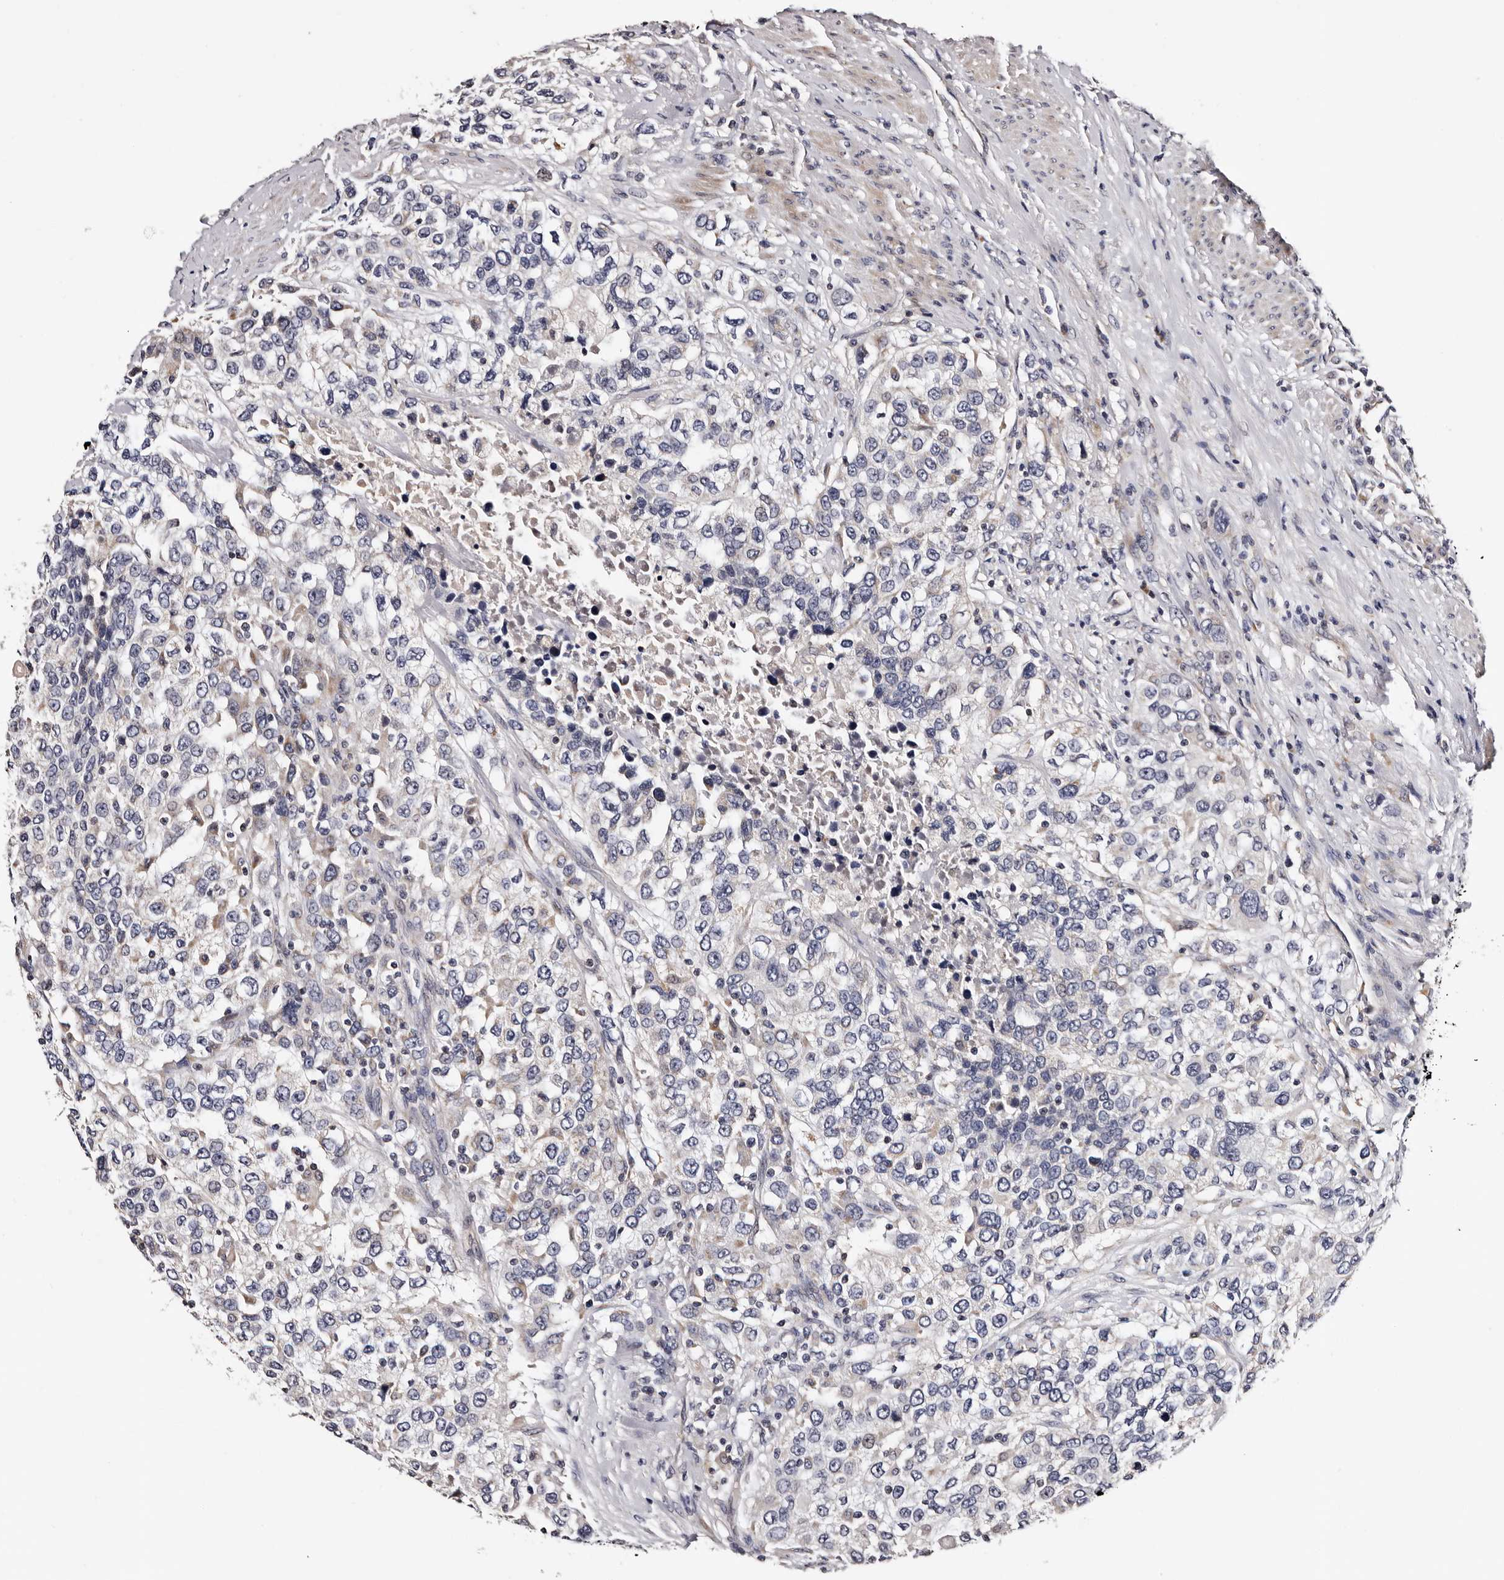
{"staining": {"intensity": "negative", "quantity": "none", "location": "none"}, "tissue": "urothelial cancer", "cell_type": "Tumor cells", "image_type": "cancer", "snomed": [{"axis": "morphology", "description": "Urothelial carcinoma, High grade"}, {"axis": "topography", "description": "Urinary bladder"}], "caption": "IHC histopathology image of neoplastic tissue: human urothelial cancer stained with DAB shows no significant protein staining in tumor cells. (DAB (3,3'-diaminobenzidine) immunohistochemistry (IHC) with hematoxylin counter stain).", "gene": "TAF4B", "patient": {"sex": "female", "age": 80}}